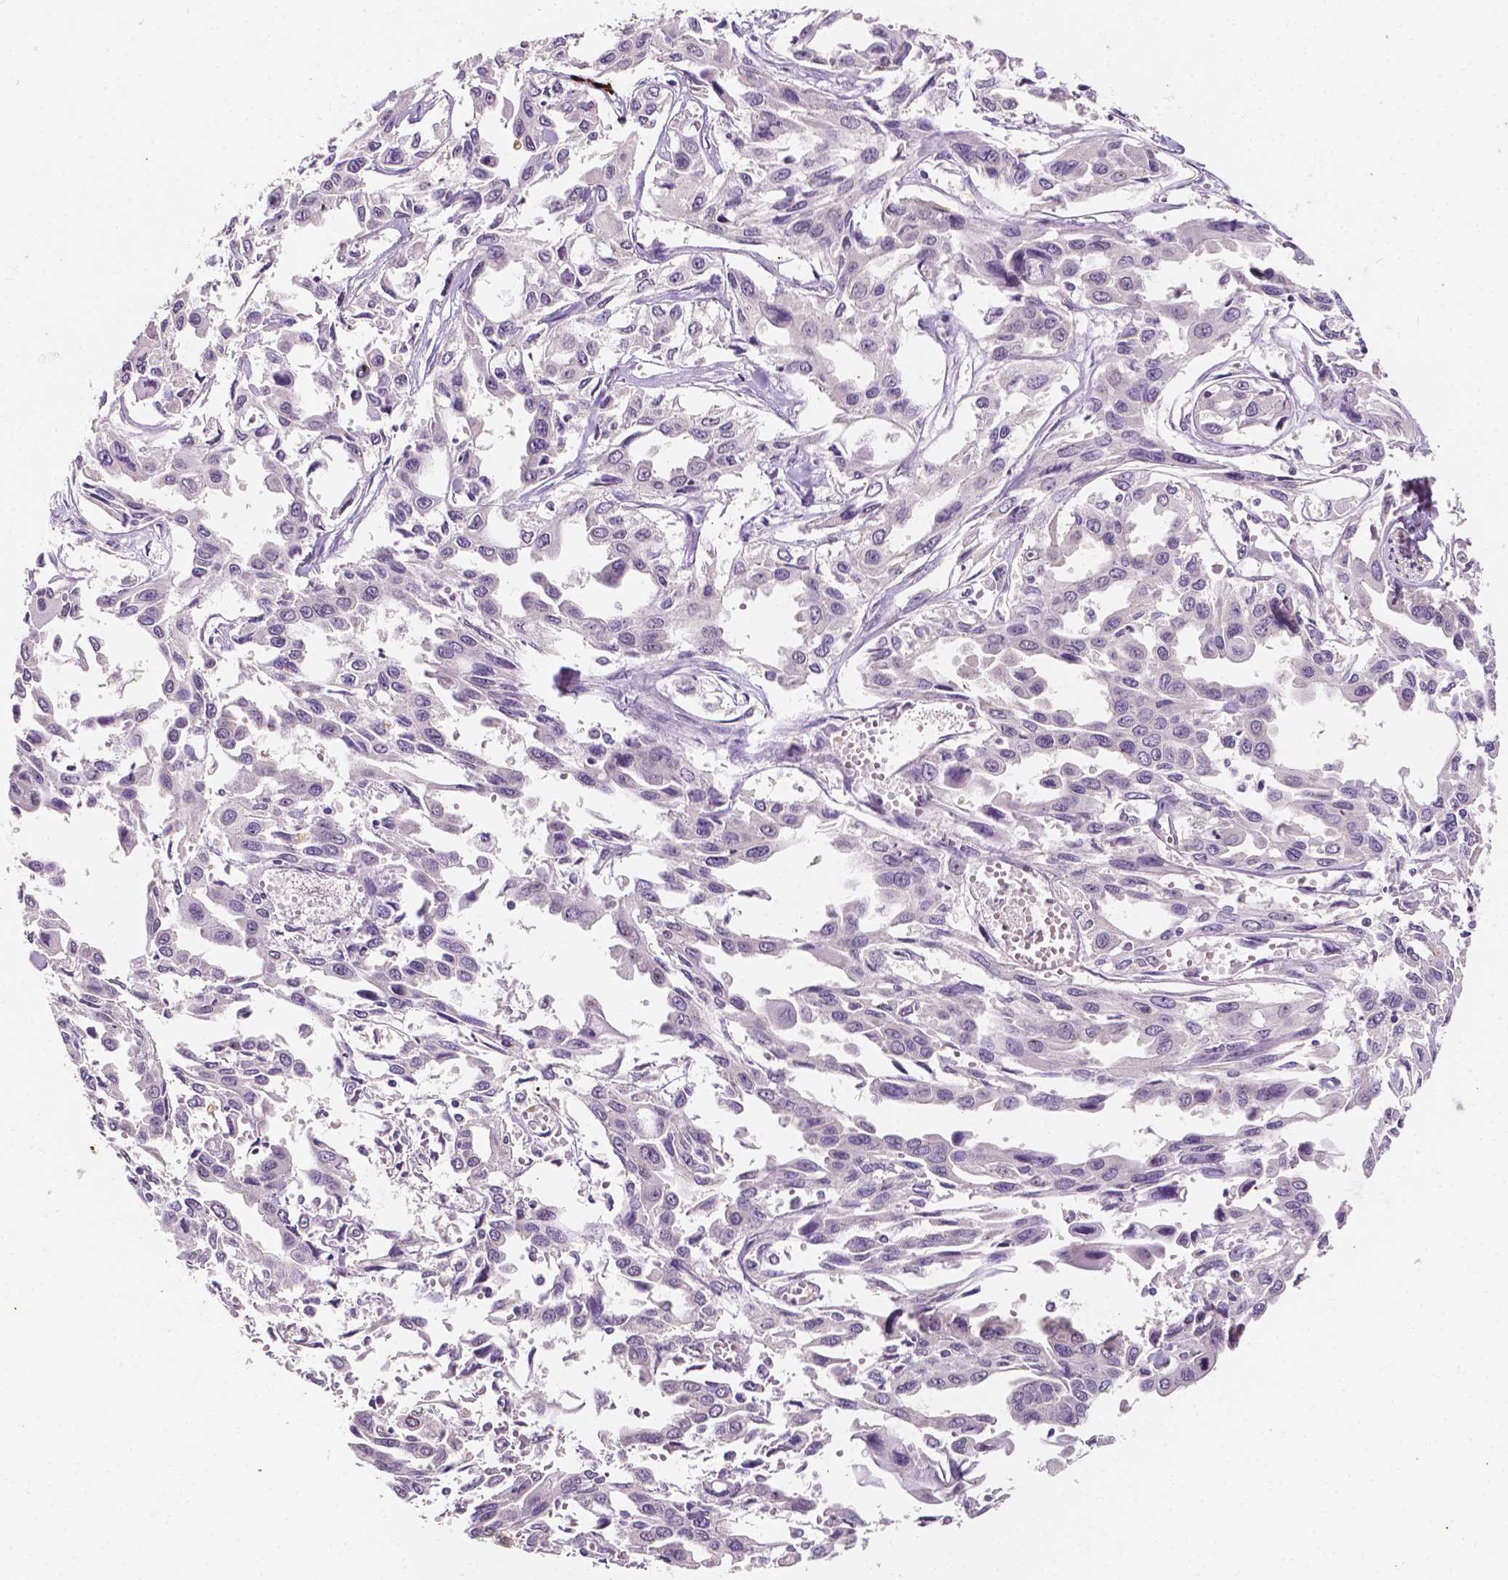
{"staining": {"intensity": "negative", "quantity": "none", "location": "none"}, "tissue": "pancreatic cancer", "cell_type": "Tumor cells", "image_type": "cancer", "snomed": [{"axis": "morphology", "description": "Adenocarcinoma, NOS"}, {"axis": "topography", "description": "Pancreas"}], "caption": "High magnification brightfield microscopy of pancreatic adenocarcinoma stained with DAB (3,3'-diaminobenzidine) (brown) and counterstained with hematoxylin (blue): tumor cells show no significant staining.", "gene": "SIRT2", "patient": {"sex": "female", "age": 55}}